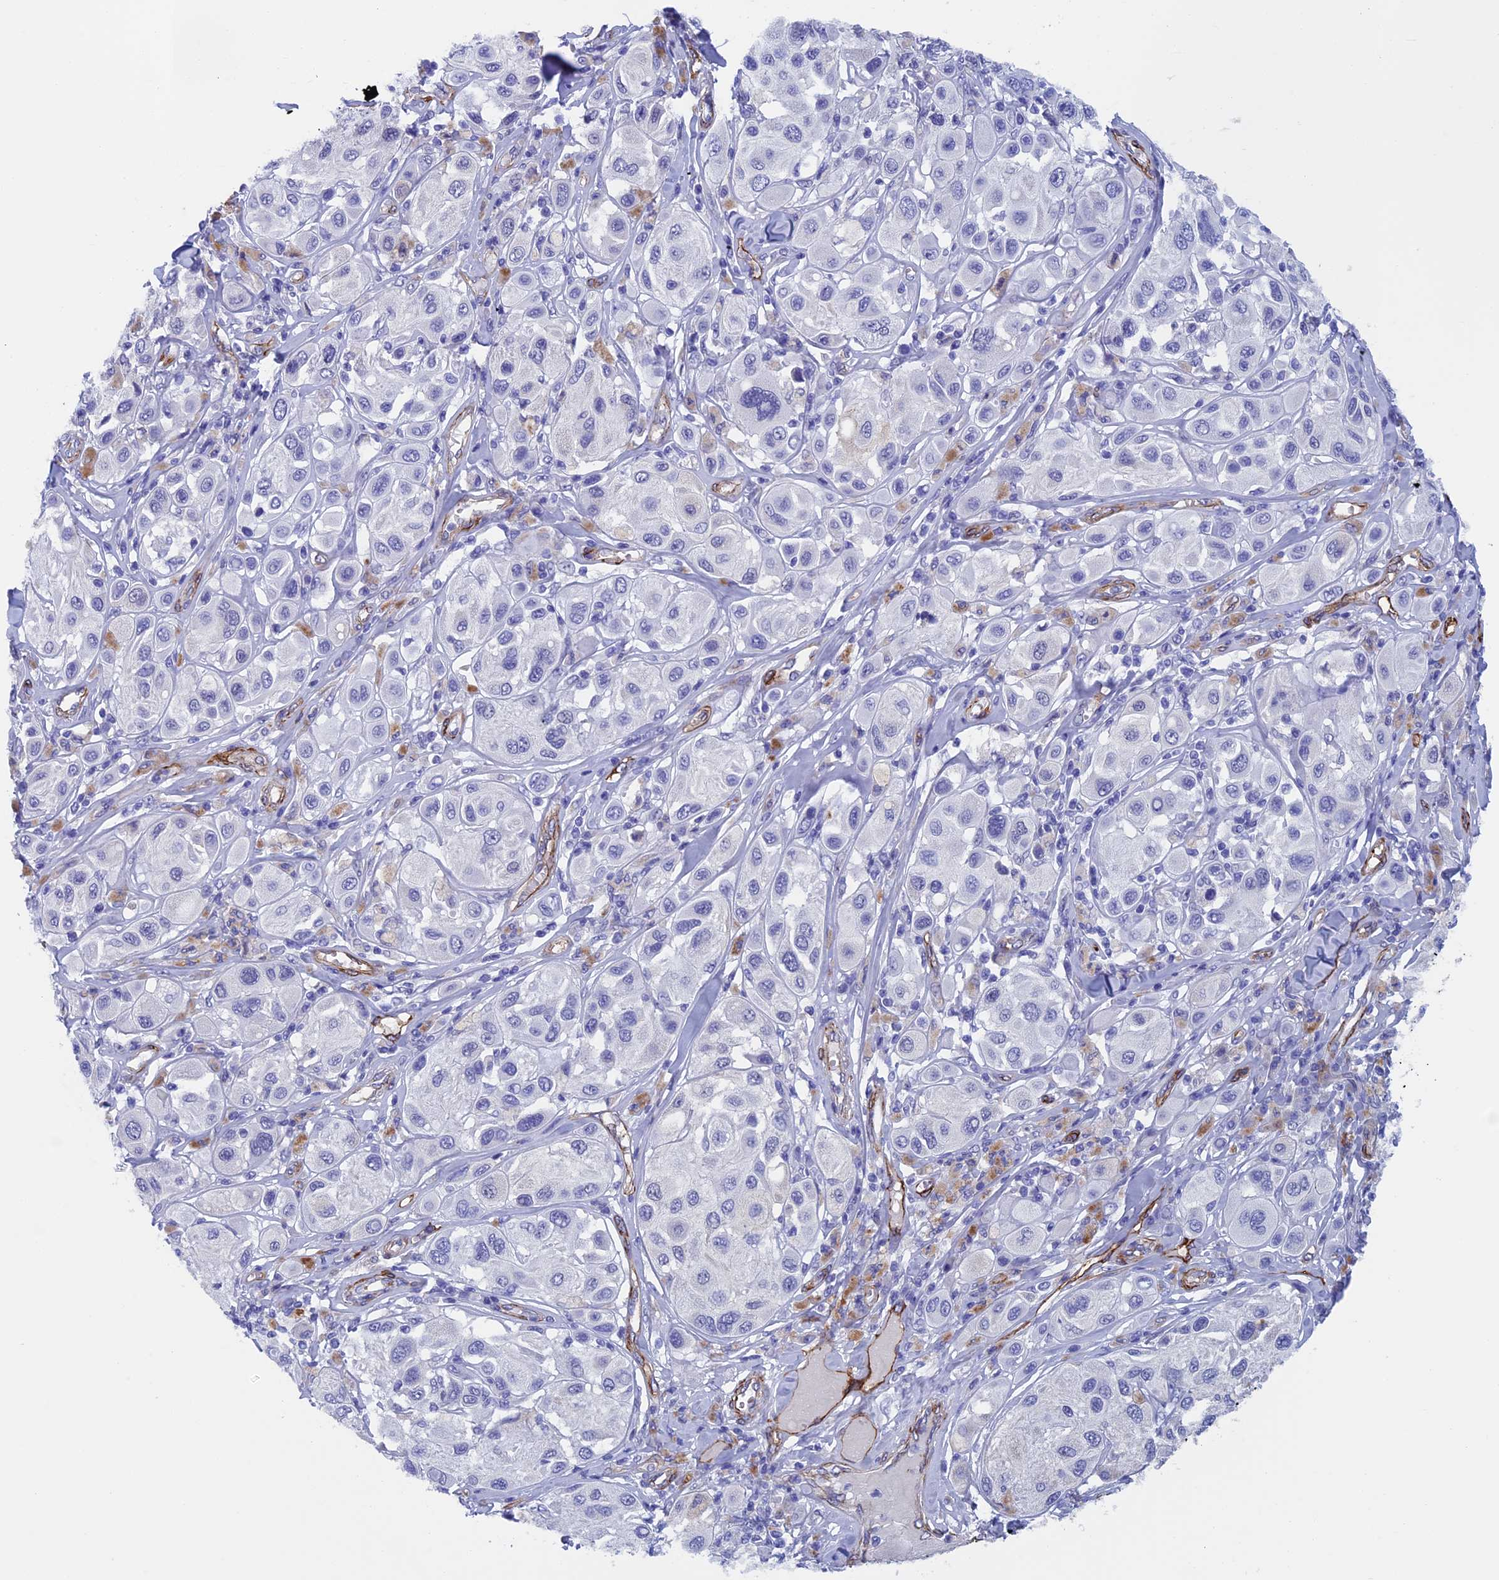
{"staining": {"intensity": "negative", "quantity": "none", "location": "none"}, "tissue": "melanoma", "cell_type": "Tumor cells", "image_type": "cancer", "snomed": [{"axis": "morphology", "description": "Malignant melanoma, Metastatic site"}, {"axis": "topography", "description": "Skin"}], "caption": "There is no significant expression in tumor cells of melanoma.", "gene": "INSYN1", "patient": {"sex": "male", "age": 41}}